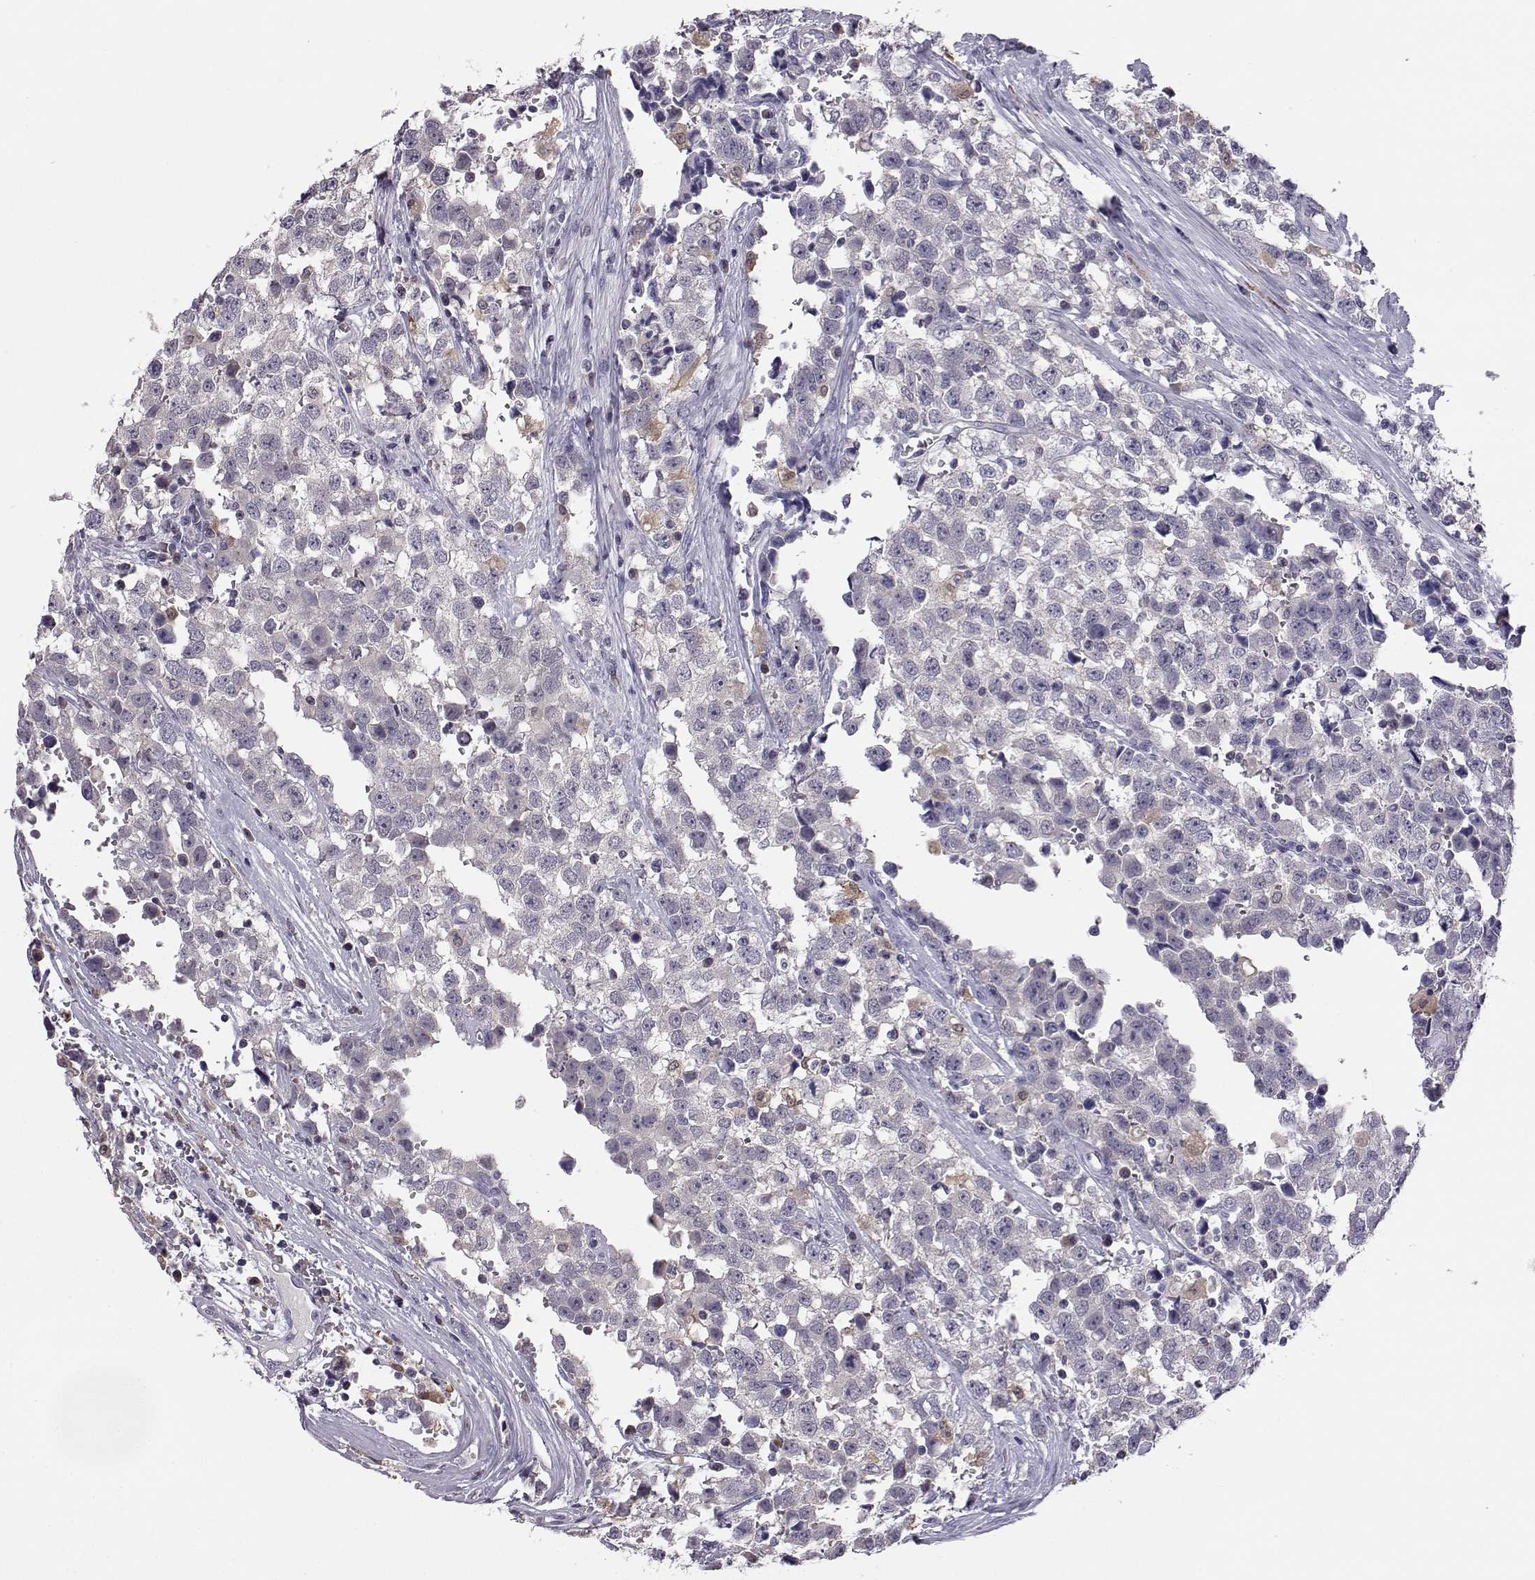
{"staining": {"intensity": "negative", "quantity": "none", "location": "none"}, "tissue": "testis cancer", "cell_type": "Tumor cells", "image_type": "cancer", "snomed": [{"axis": "morphology", "description": "Seminoma, NOS"}, {"axis": "topography", "description": "Testis"}], "caption": "Tumor cells are negative for brown protein staining in testis seminoma.", "gene": "AKR1B1", "patient": {"sex": "male", "age": 34}}